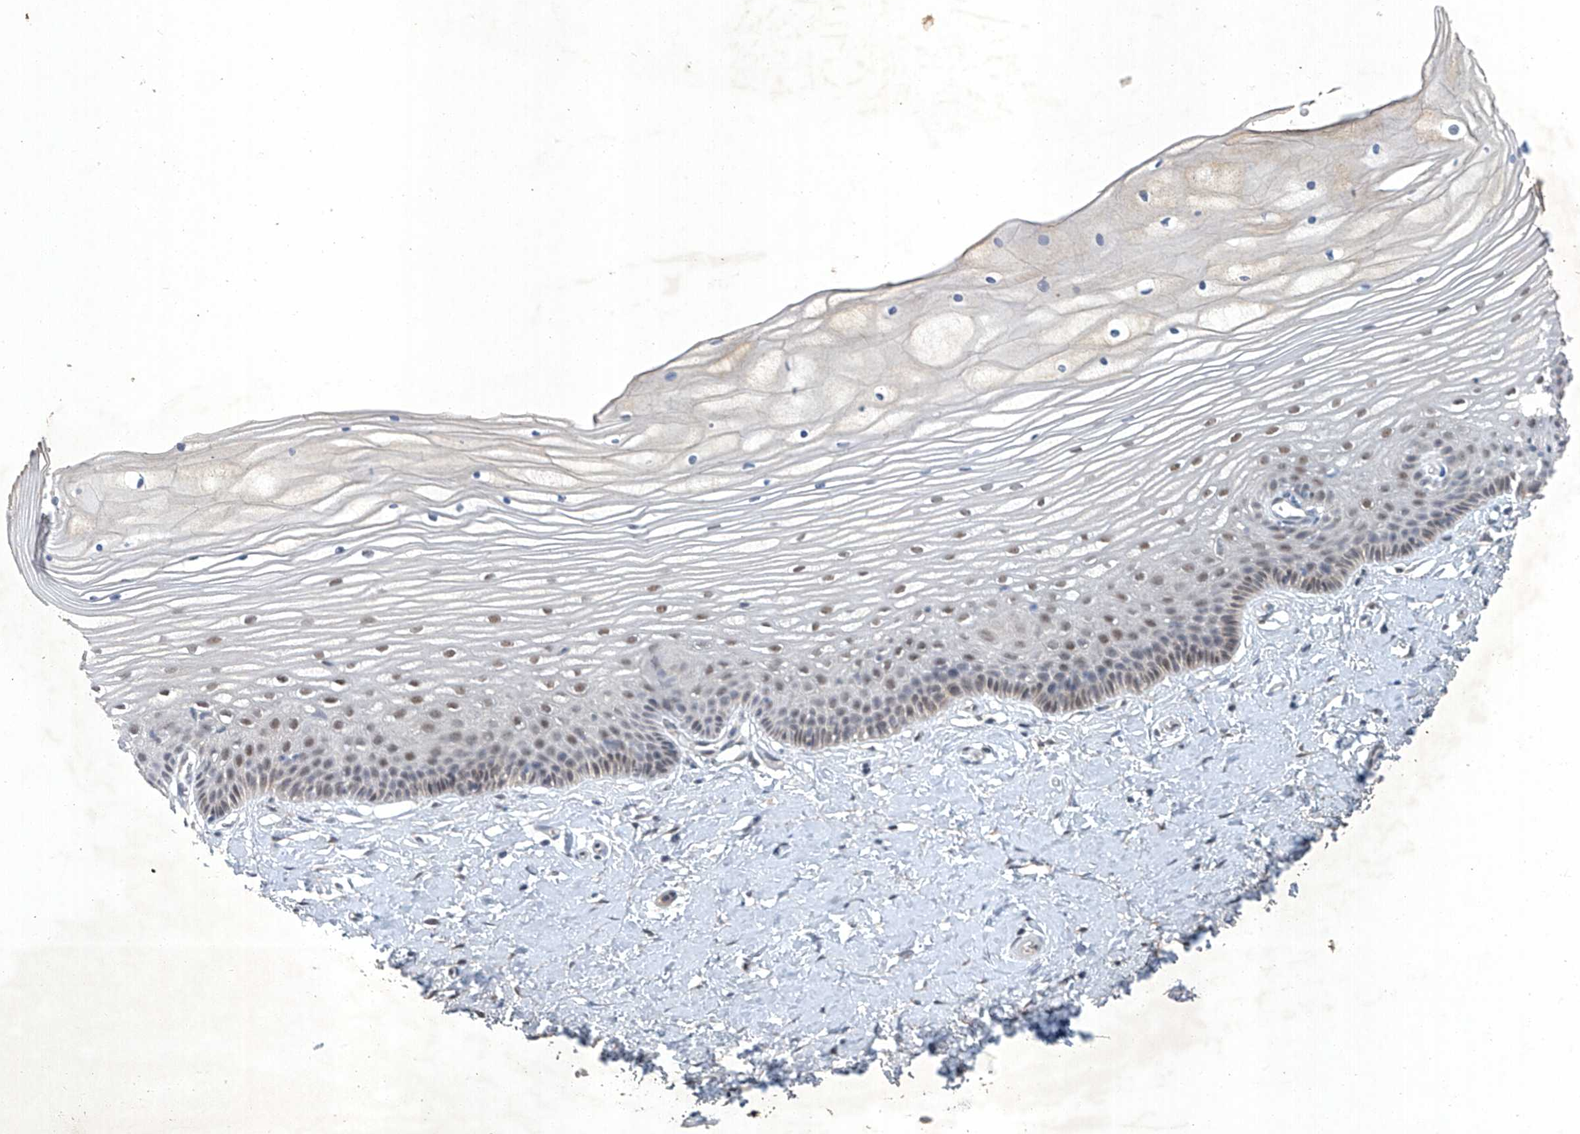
{"staining": {"intensity": "moderate", "quantity": "25%-75%", "location": "nuclear"}, "tissue": "vagina", "cell_type": "Squamous epithelial cells", "image_type": "normal", "snomed": [{"axis": "morphology", "description": "Normal tissue, NOS"}, {"axis": "topography", "description": "Vagina"}, {"axis": "topography", "description": "Cervix"}], "caption": "This photomicrograph displays immunohistochemistry staining of unremarkable vagina, with medium moderate nuclear positivity in about 25%-75% of squamous epithelial cells.", "gene": "TAF8", "patient": {"sex": "female", "age": 40}}